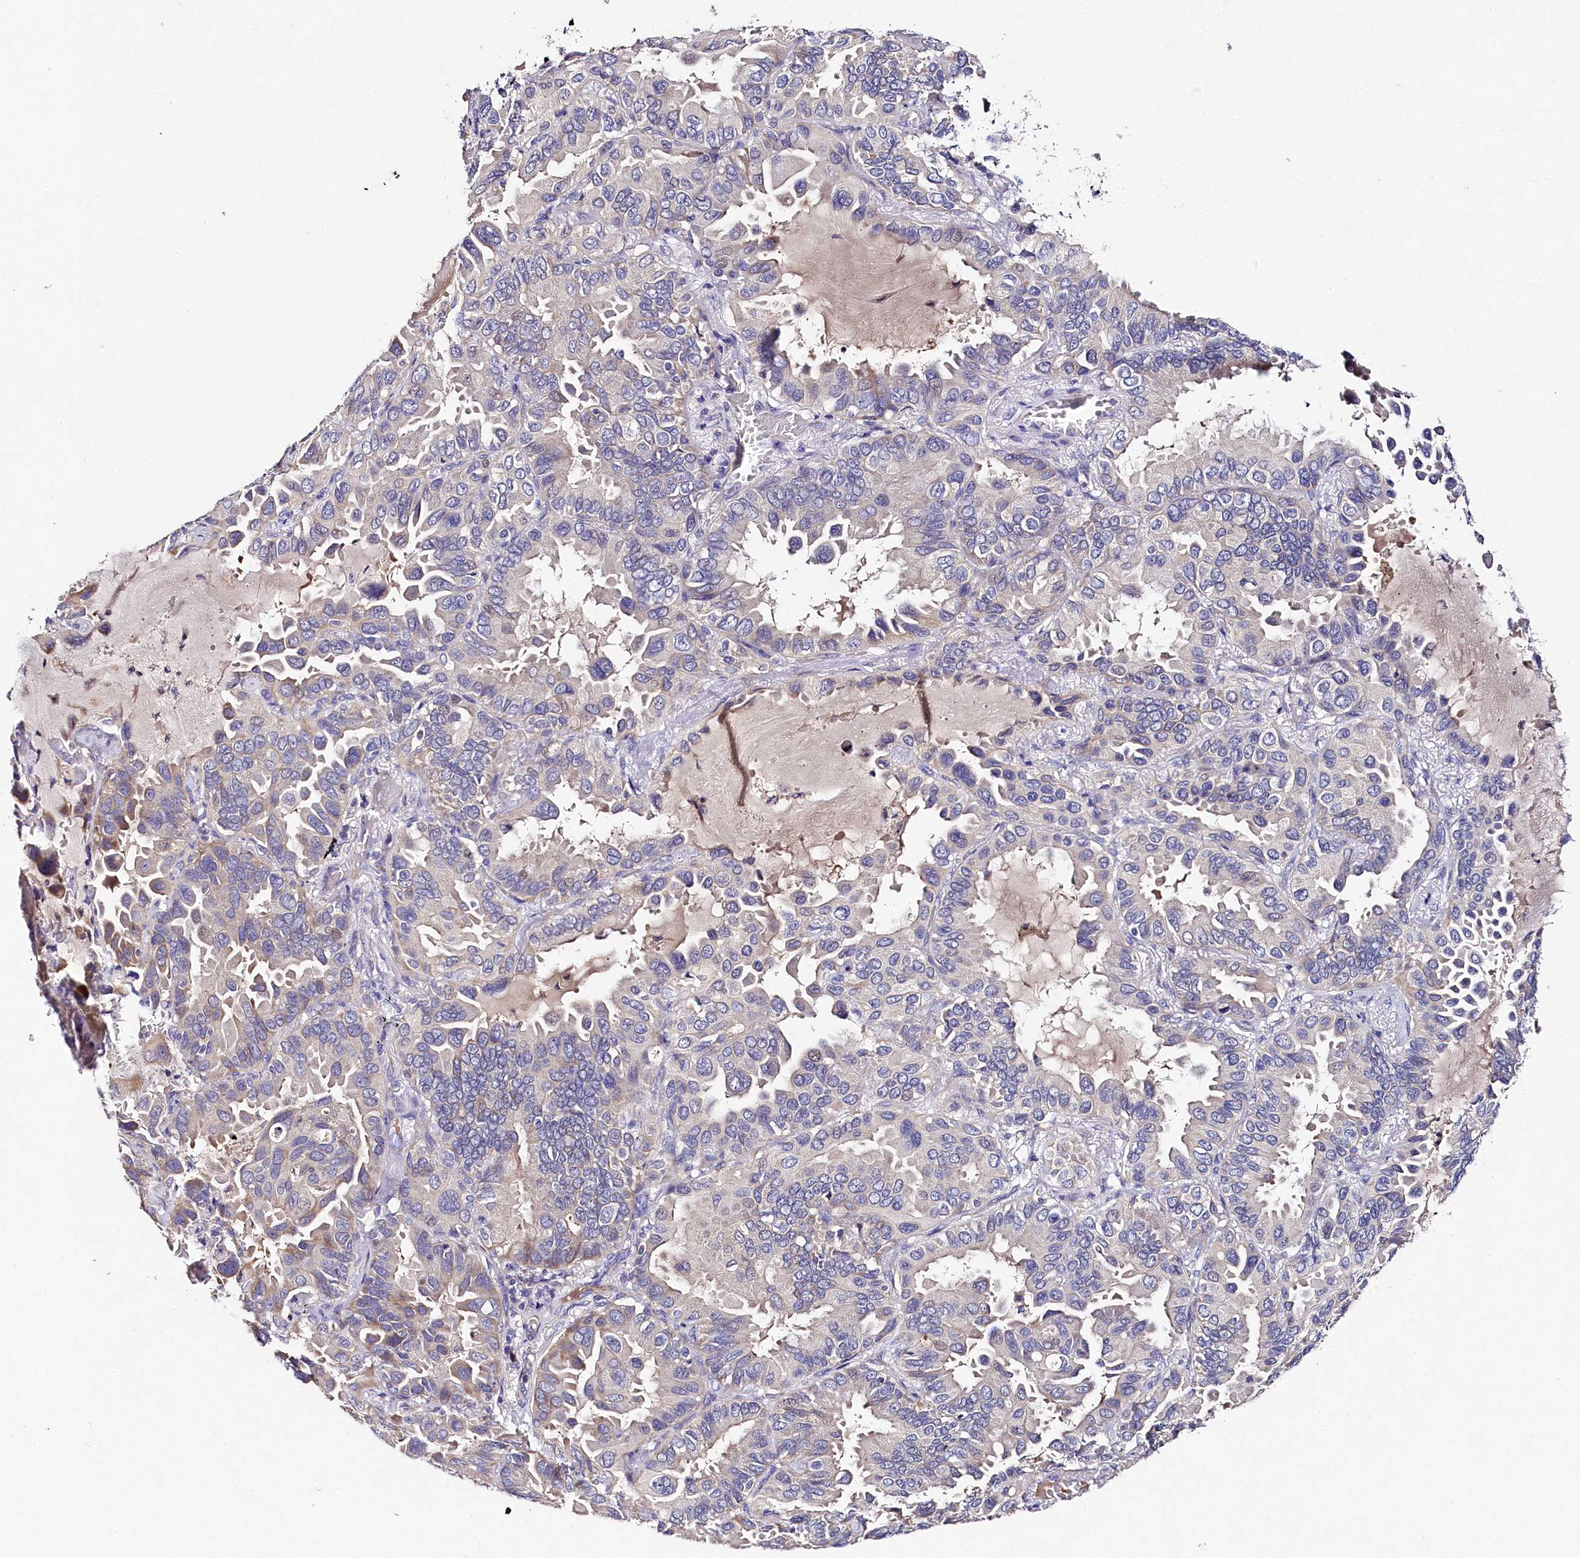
{"staining": {"intensity": "weak", "quantity": "<25%", "location": "cytoplasmic/membranous"}, "tissue": "lung cancer", "cell_type": "Tumor cells", "image_type": "cancer", "snomed": [{"axis": "morphology", "description": "Adenocarcinoma, NOS"}, {"axis": "topography", "description": "Lung"}], "caption": "Adenocarcinoma (lung) stained for a protein using immunohistochemistry displays no positivity tumor cells.", "gene": "FXYD6", "patient": {"sex": "male", "age": 64}}